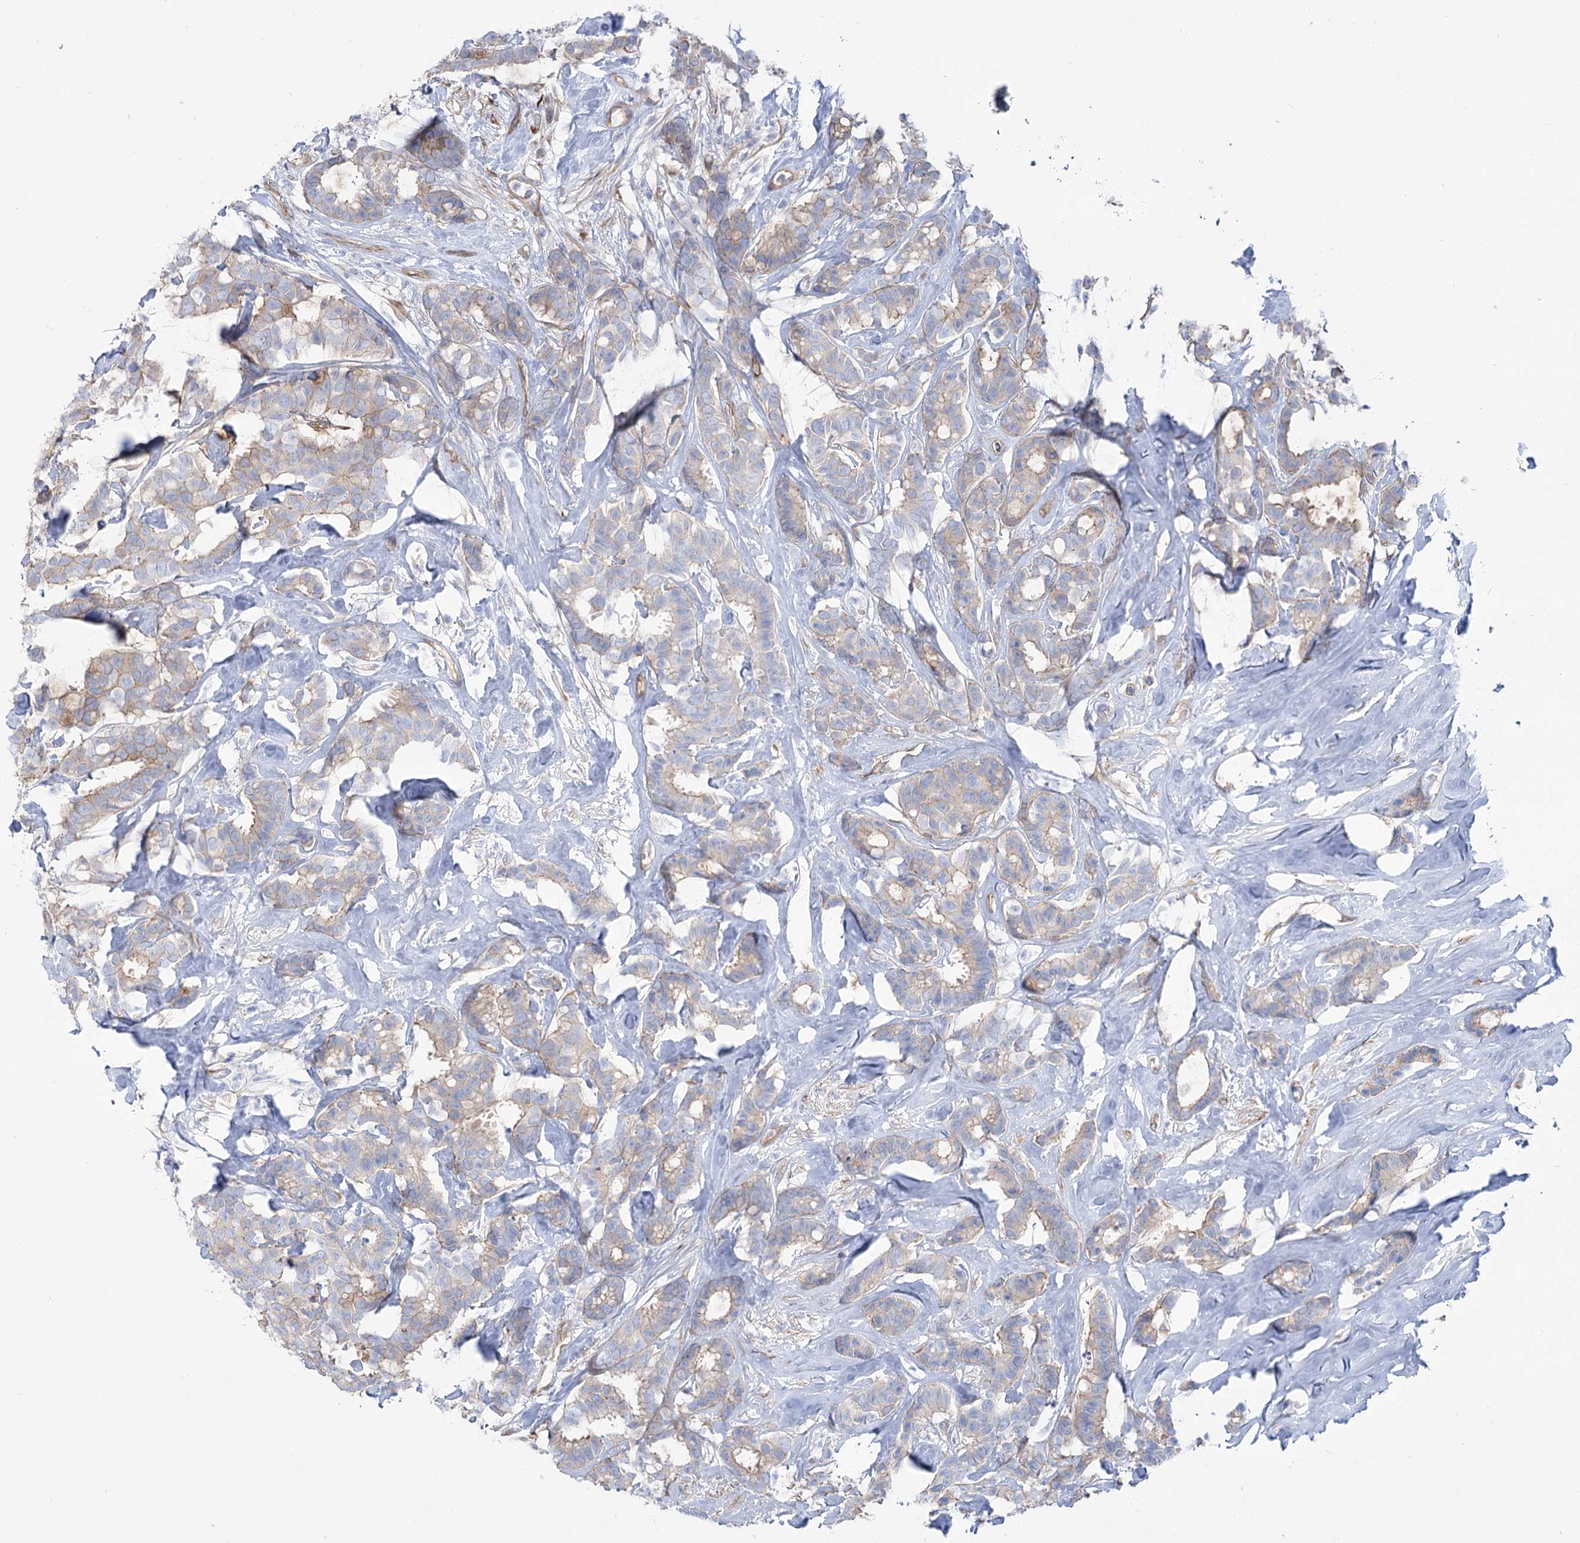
{"staining": {"intensity": "weak", "quantity": "<25%", "location": "cytoplasmic/membranous"}, "tissue": "breast cancer", "cell_type": "Tumor cells", "image_type": "cancer", "snomed": [{"axis": "morphology", "description": "Duct carcinoma"}, {"axis": "topography", "description": "Breast"}], "caption": "Tumor cells show no significant protein staining in breast cancer.", "gene": "PLEKHA5", "patient": {"sex": "female", "age": 87}}